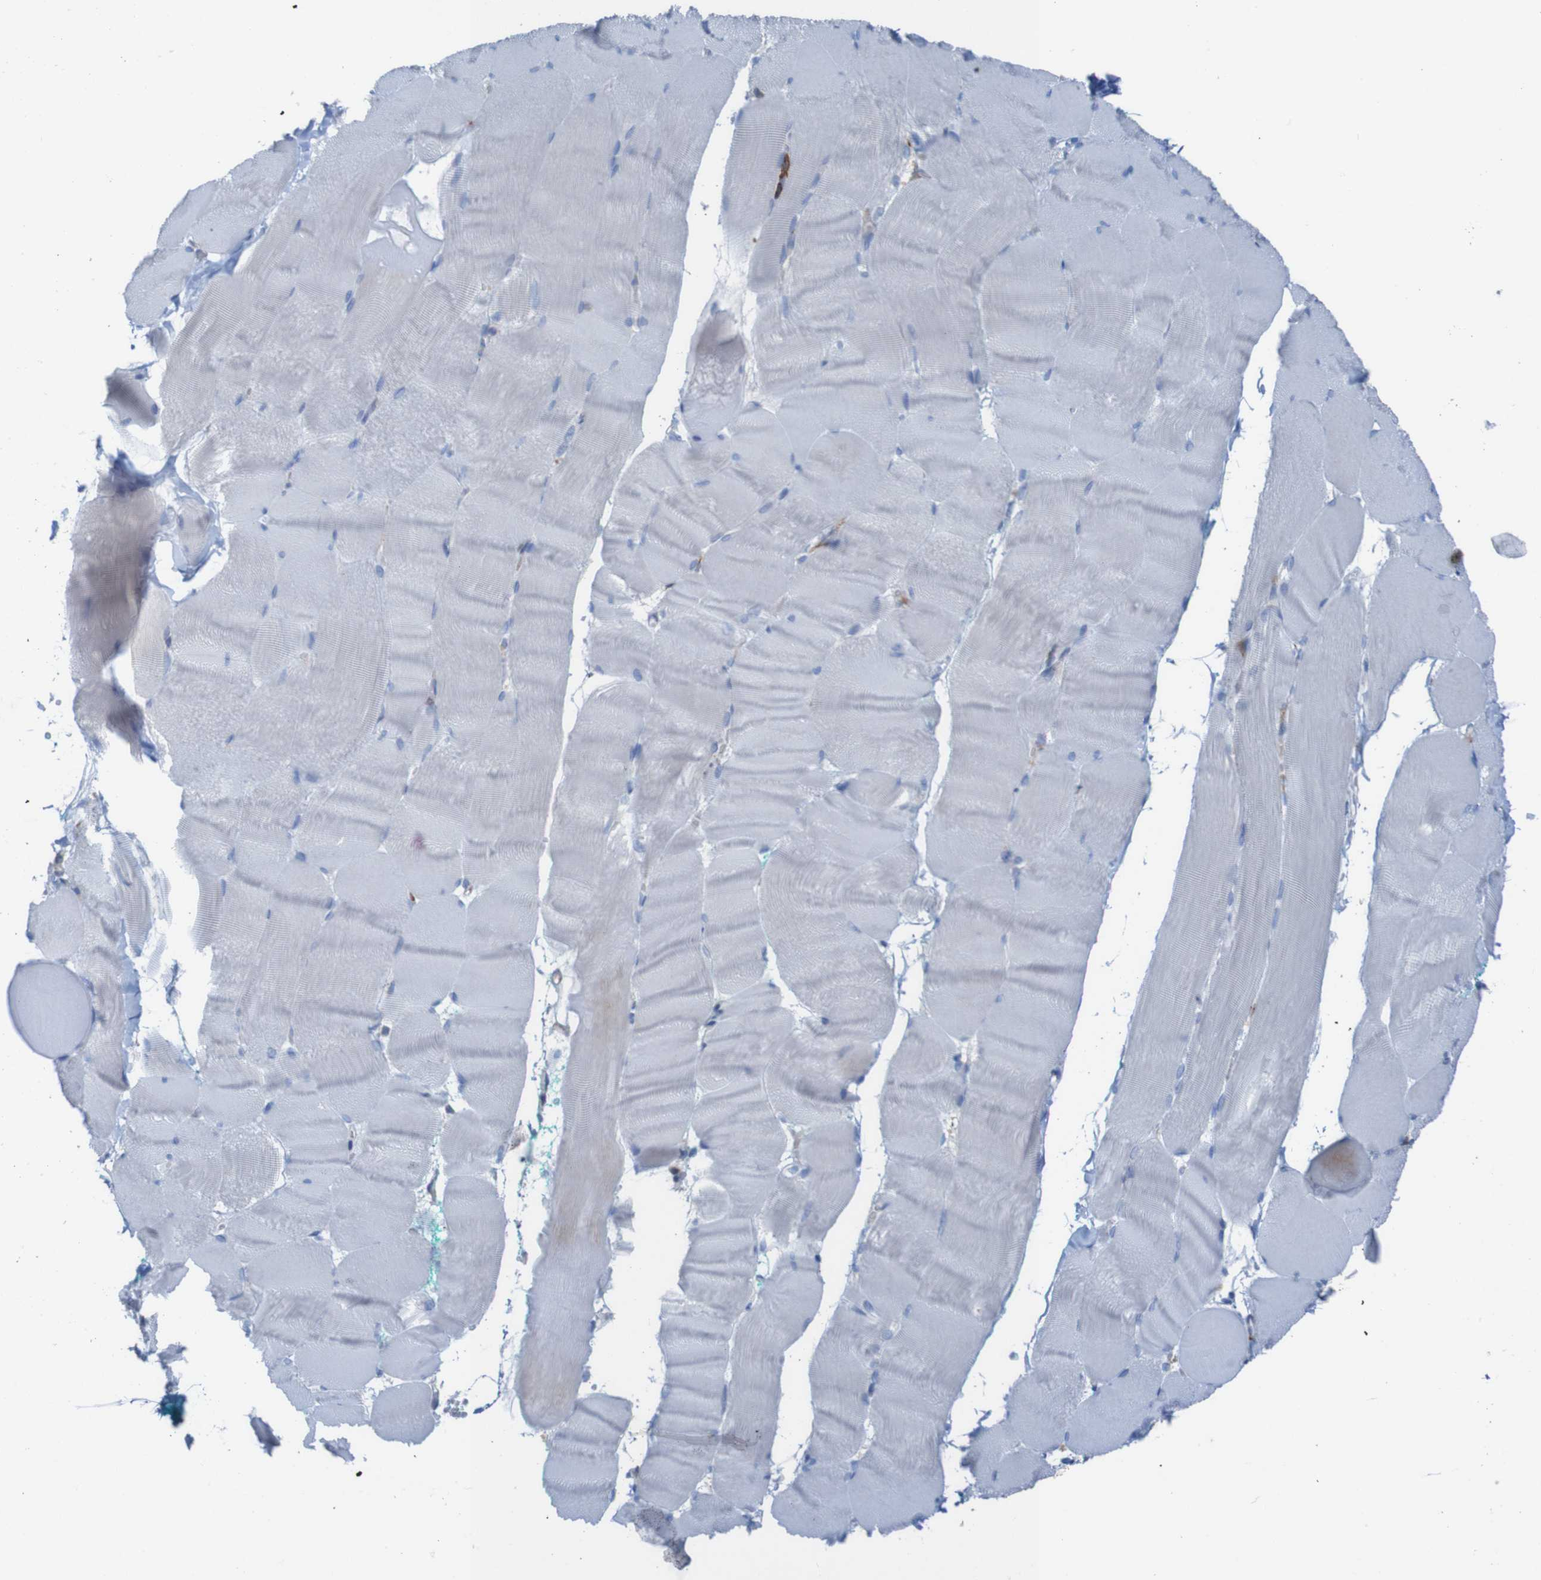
{"staining": {"intensity": "negative", "quantity": "none", "location": "none"}, "tissue": "skeletal muscle", "cell_type": "Myocytes", "image_type": "normal", "snomed": [{"axis": "morphology", "description": "Normal tissue, NOS"}, {"axis": "morphology", "description": "Squamous cell carcinoma, NOS"}, {"axis": "topography", "description": "Skeletal muscle"}], "caption": "The histopathology image reveals no significant expression in myocytes of skeletal muscle. (DAB immunohistochemistry (IHC) with hematoxylin counter stain).", "gene": "RNF182", "patient": {"sex": "male", "age": 51}}